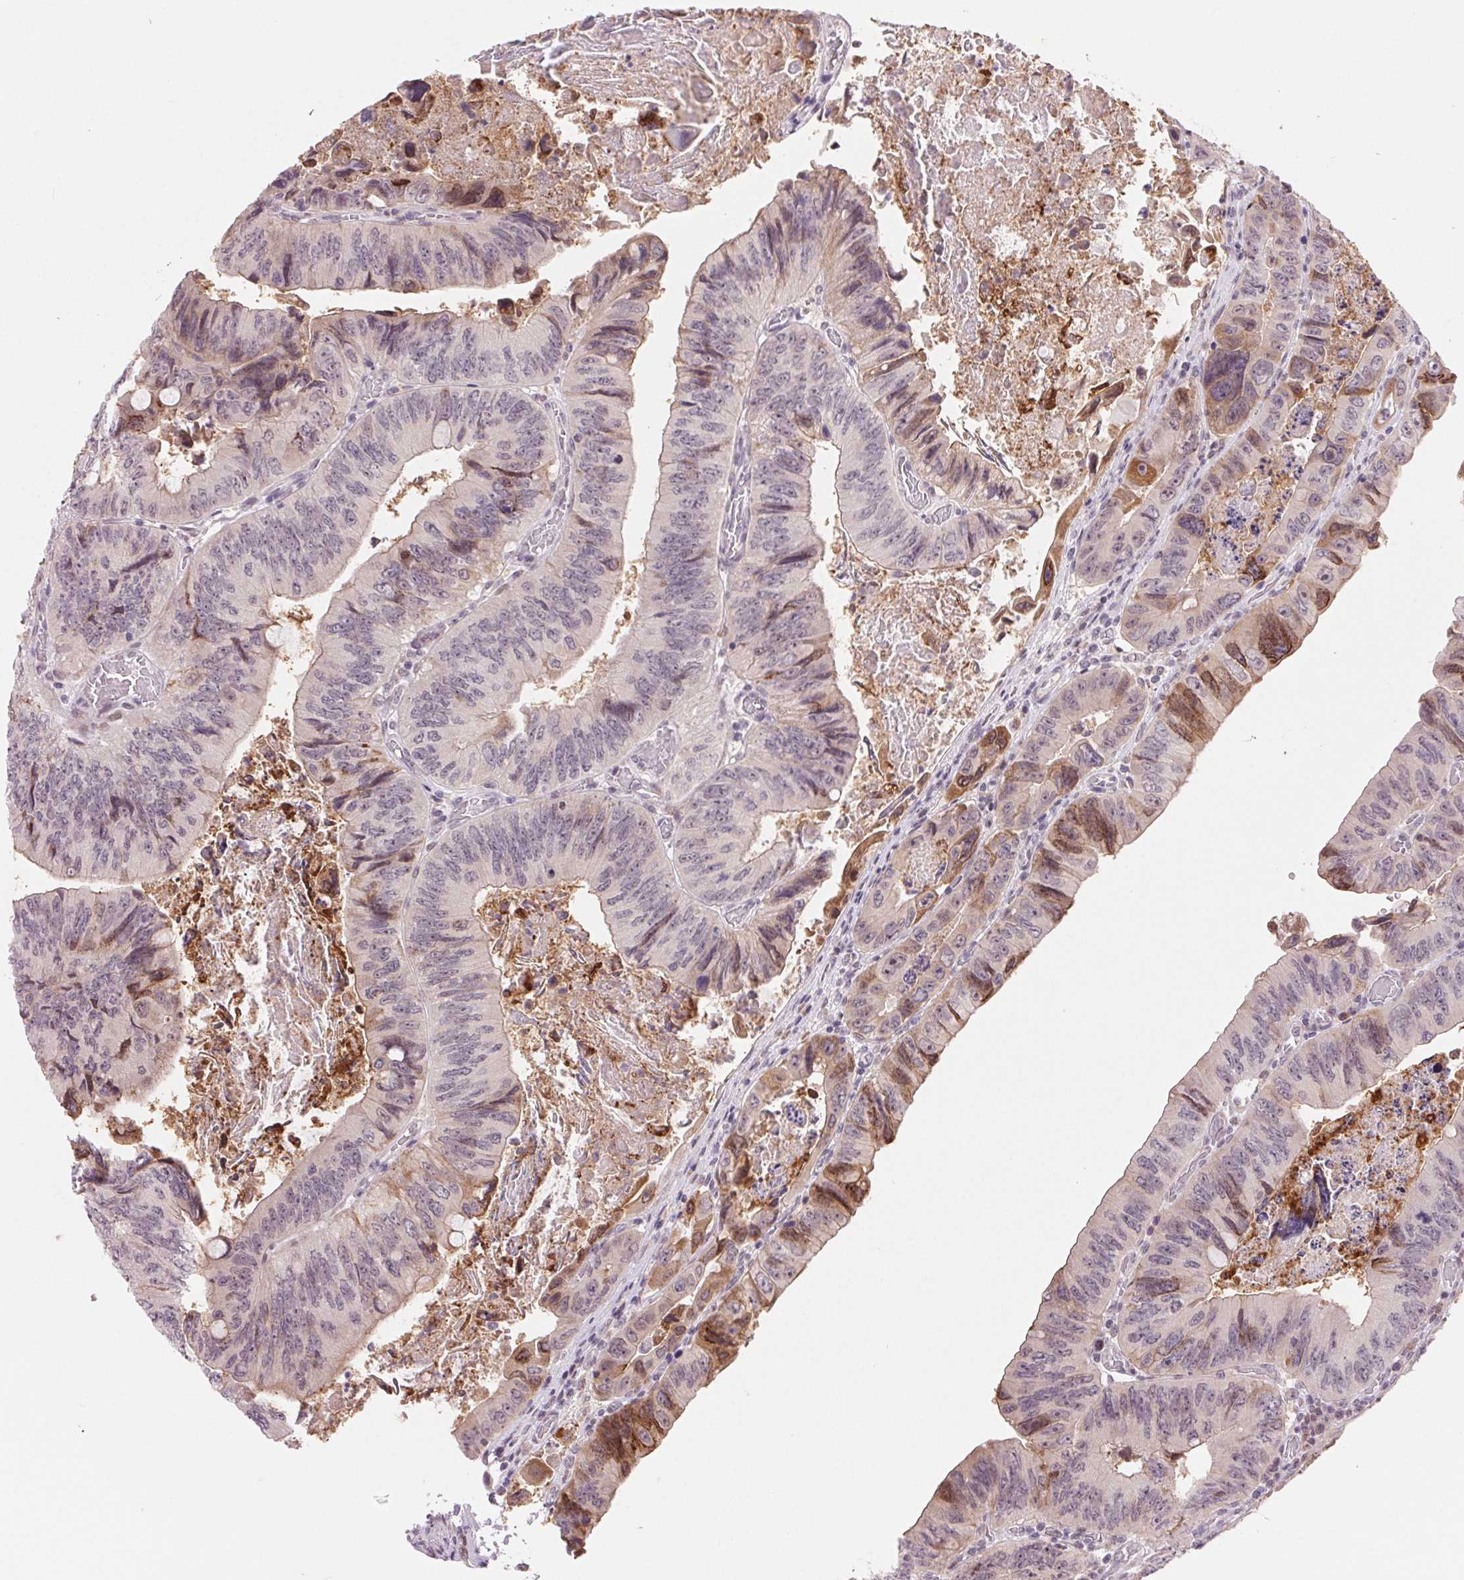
{"staining": {"intensity": "moderate", "quantity": "<25%", "location": "cytoplasmic/membranous"}, "tissue": "colorectal cancer", "cell_type": "Tumor cells", "image_type": "cancer", "snomed": [{"axis": "morphology", "description": "Adenocarcinoma, NOS"}, {"axis": "topography", "description": "Colon"}], "caption": "A high-resolution photomicrograph shows immunohistochemistry staining of adenocarcinoma (colorectal), which exhibits moderate cytoplasmic/membranous positivity in about <25% of tumor cells.", "gene": "ARHGAP32", "patient": {"sex": "female", "age": 84}}